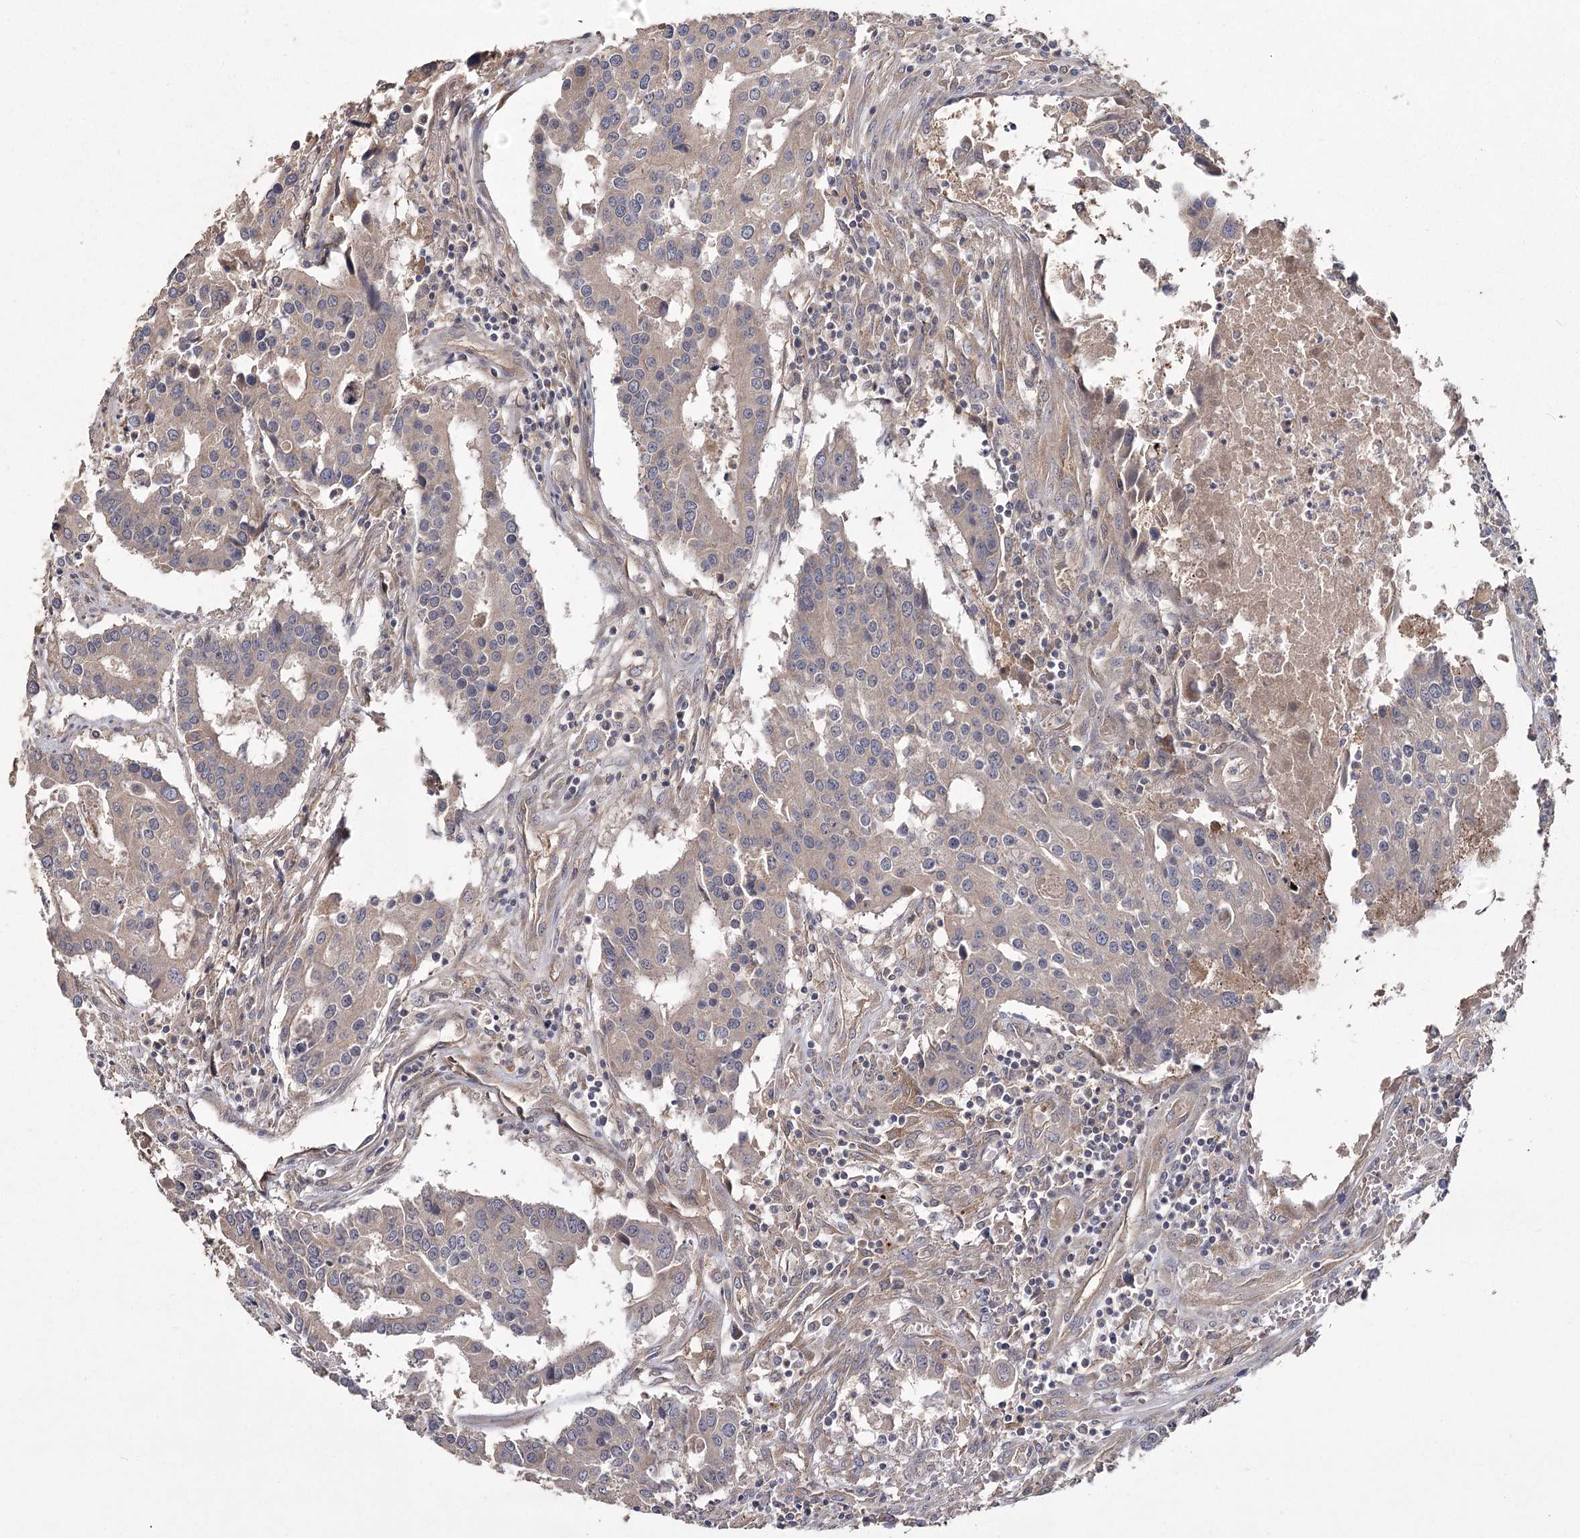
{"staining": {"intensity": "weak", "quantity": "<25%", "location": "cytoplasmic/membranous"}, "tissue": "colorectal cancer", "cell_type": "Tumor cells", "image_type": "cancer", "snomed": [{"axis": "morphology", "description": "Adenocarcinoma, NOS"}, {"axis": "topography", "description": "Colon"}], "caption": "High power microscopy photomicrograph of an IHC micrograph of colorectal adenocarcinoma, revealing no significant positivity in tumor cells.", "gene": "RIN2", "patient": {"sex": "male", "age": 77}}